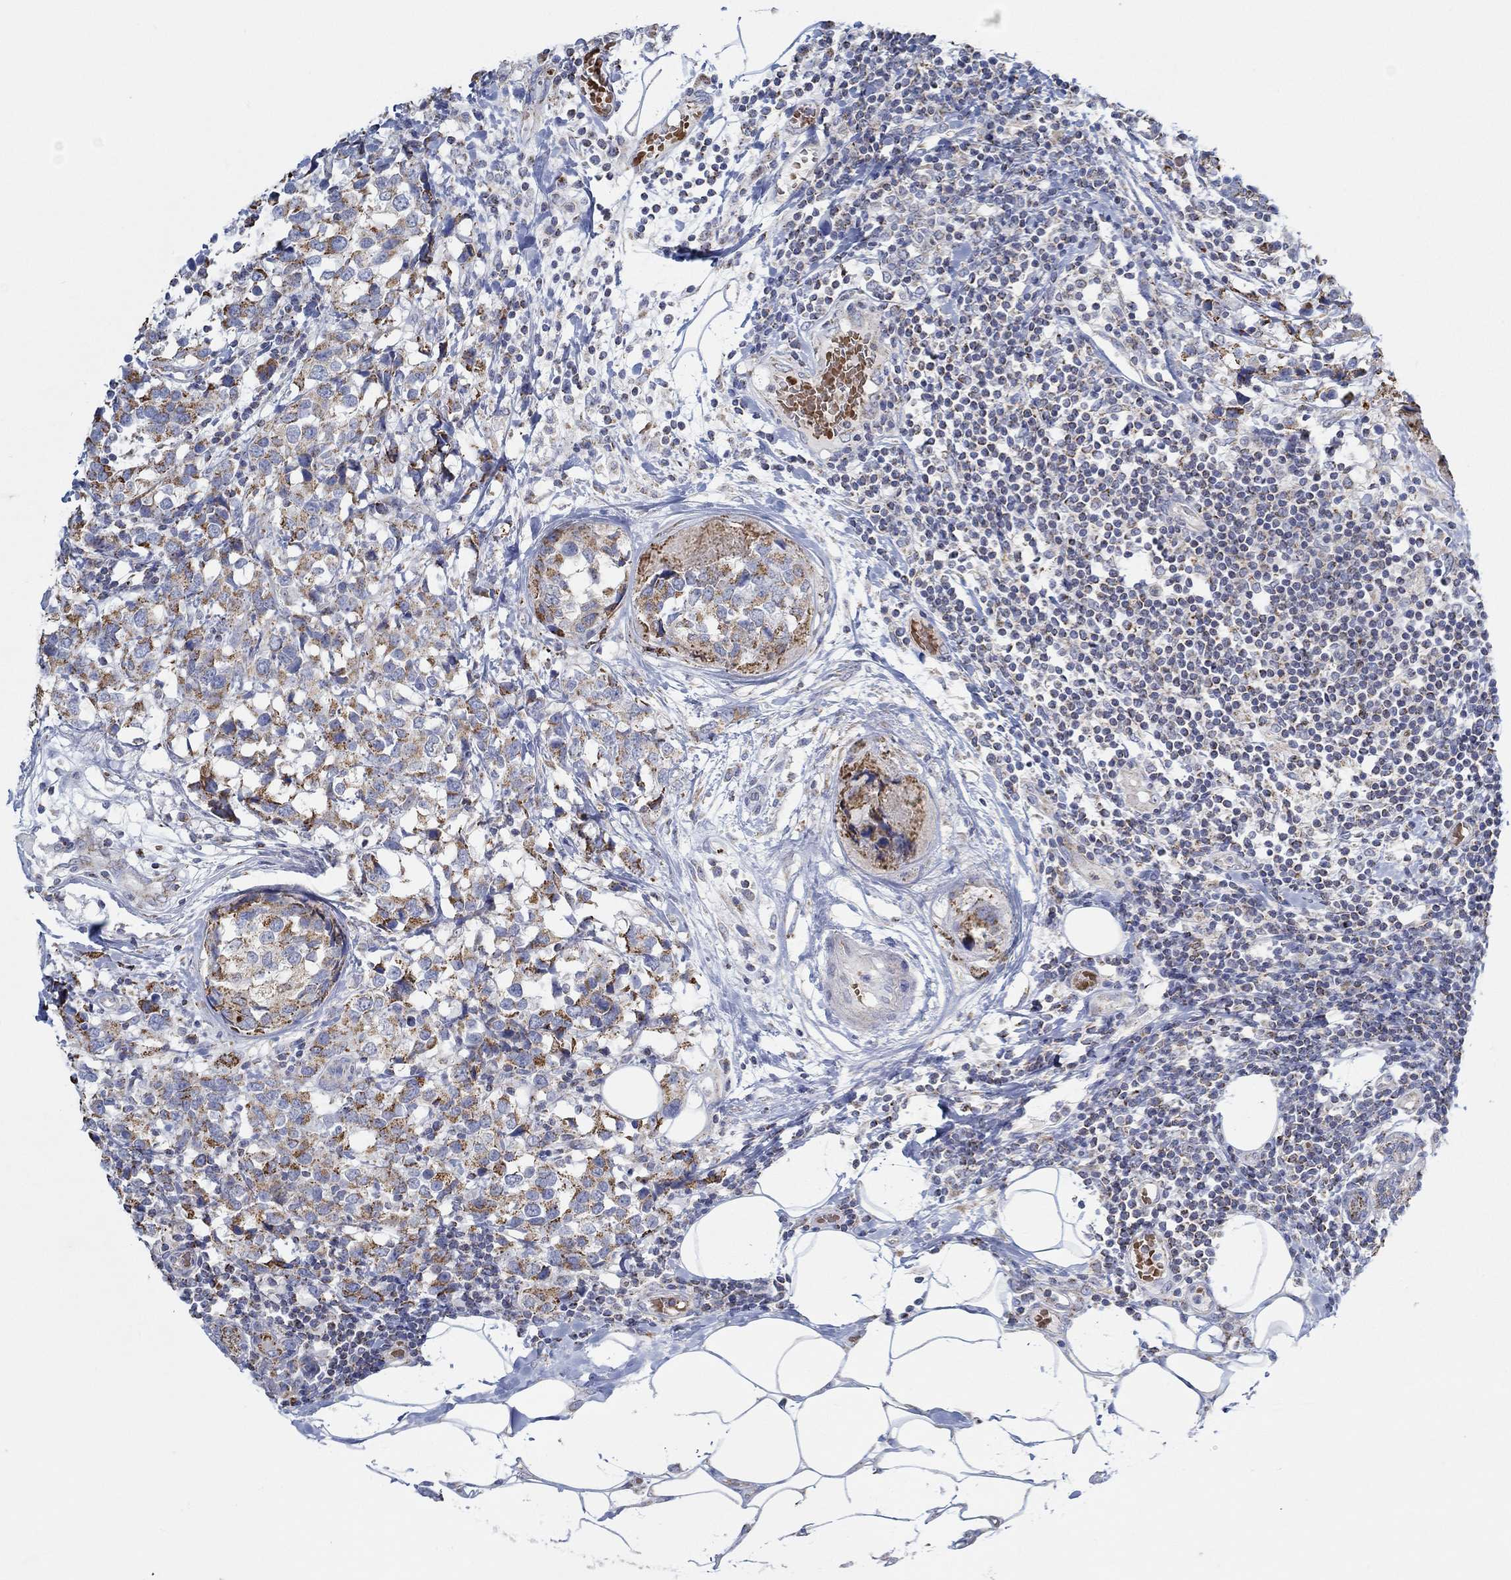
{"staining": {"intensity": "strong", "quantity": "25%-75%", "location": "cytoplasmic/membranous"}, "tissue": "breast cancer", "cell_type": "Tumor cells", "image_type": "cancer", "snomed": [{"axis": "morphology", "description": "Lobular carcinoma"}, {"axis": "topography", "description": "Breast"}], "caption": "Immunohistochemical staining of lobular carcinoma (breast) displays high levels of strong cytoplasmic/membranous expression in about 25%-75% of tumor cells.", "gene": "GLOD5", "patient": {"sex": "female", "age": 59}}